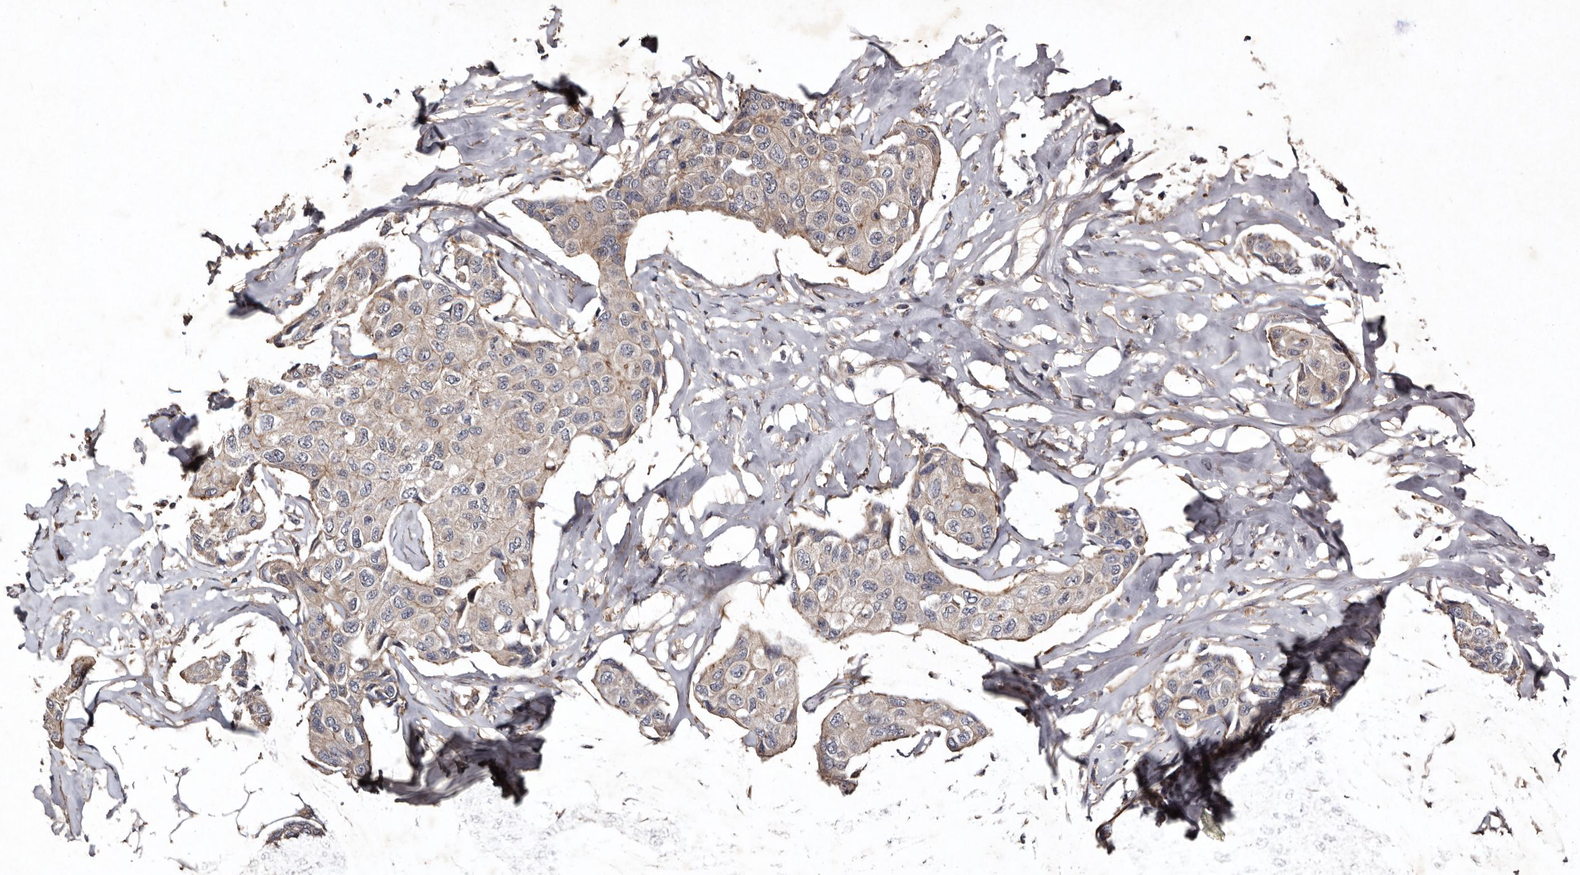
{"staining": {"intensity": "weak", "quantity": "<25%", "location": "cytoplasmic/membranous"}, "tissue": "breast cancer", "cell_type": "Tumor cells", "image_type": "cancer", "snomed": [{"axis": "morphology", "description": "Duct carcinoma"}, {"axis": "topography", "description": "Breast"}], "caption": "Breast cancer was stained to show a protein in brown. There is no significant expression in tumor cells.", "gene": "PRKD3", "patient": {"sex": "female", "age": 80}}